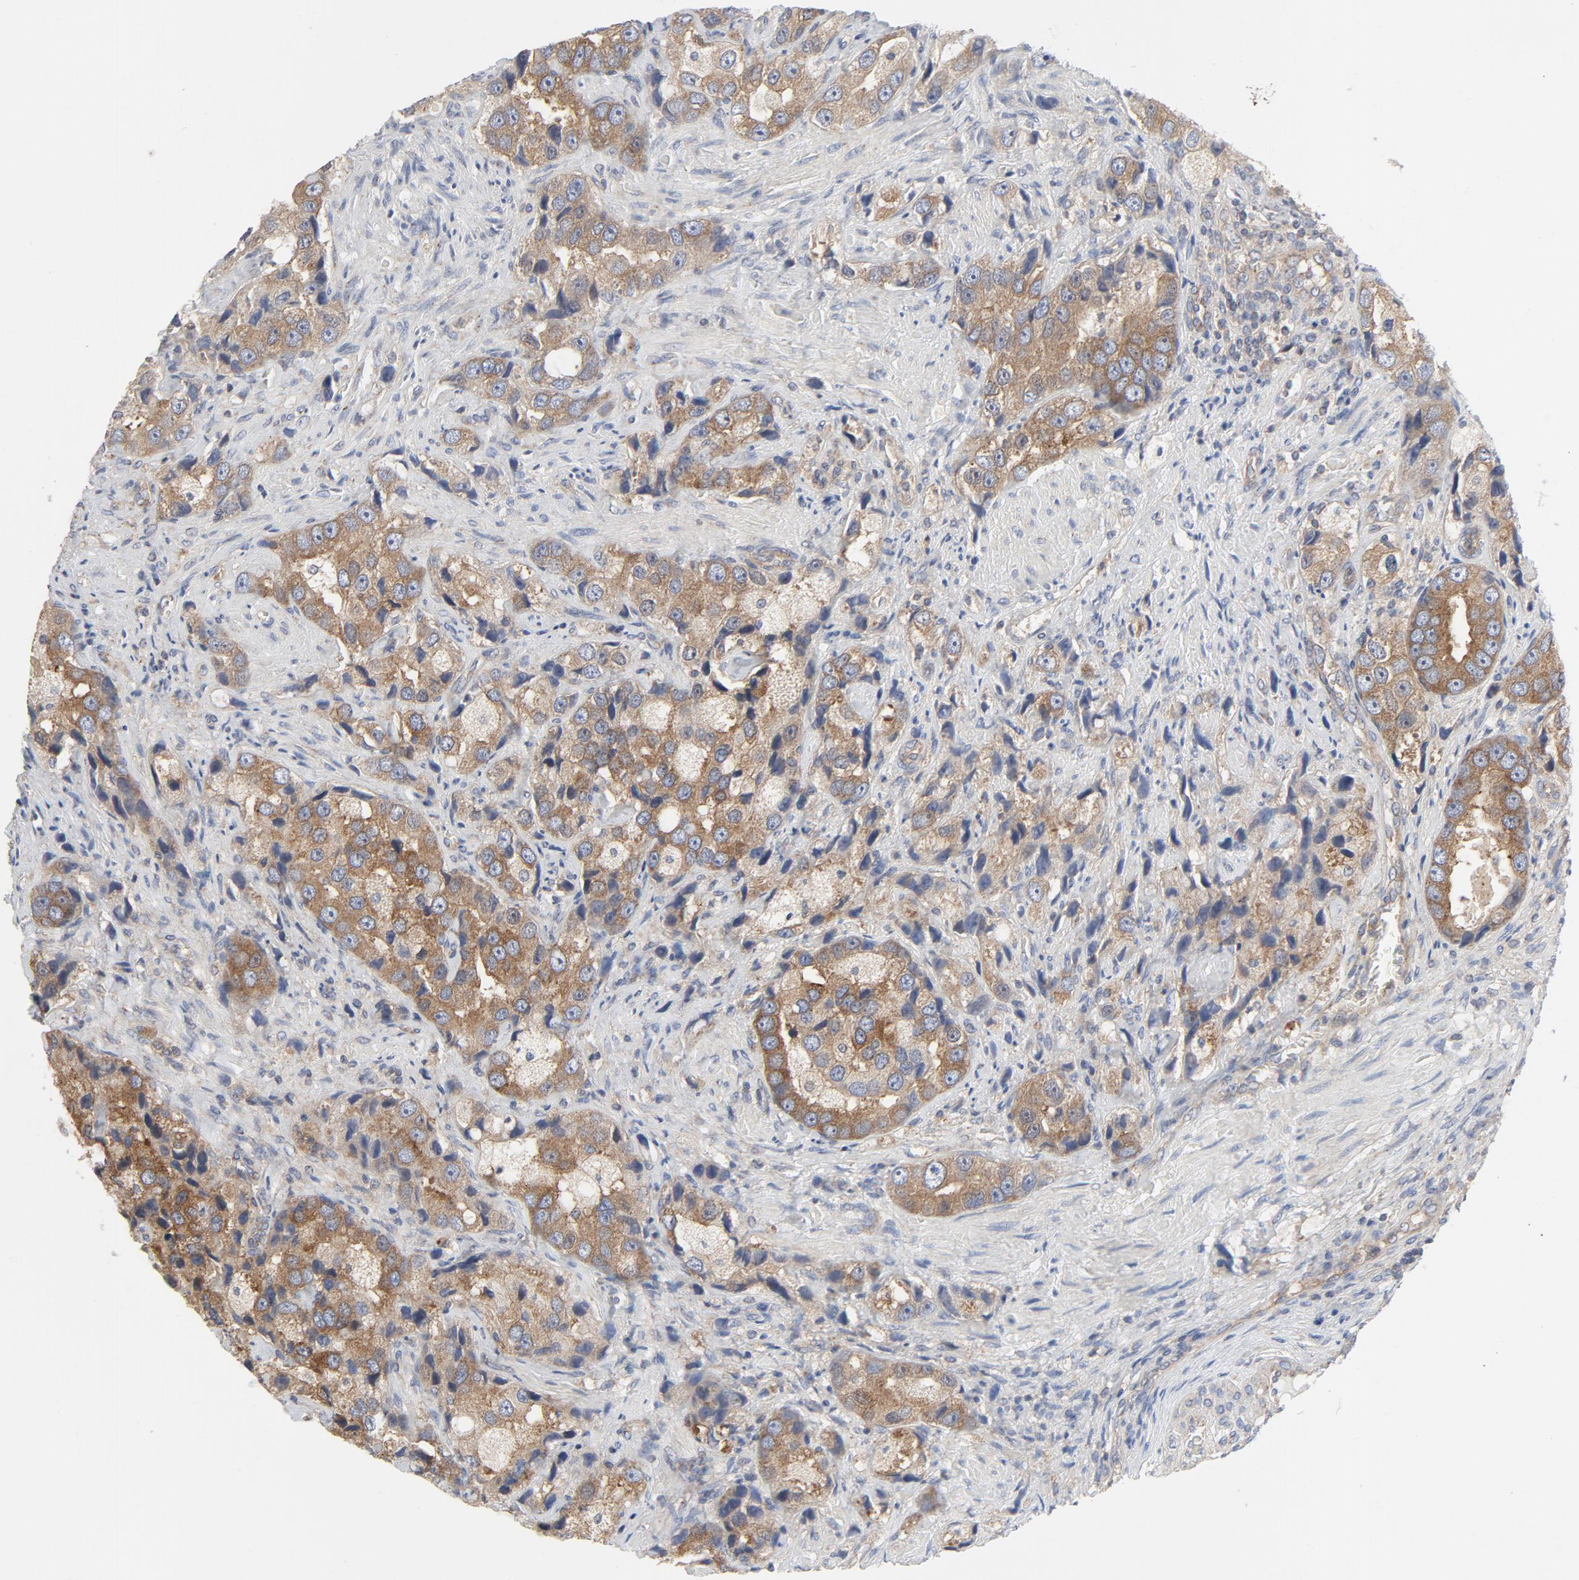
{"staining": {"intensity": "moderate", "quantity": ">75%", "location": "cytoplasmic/membranous"}, "tissue": "prostate cancer", "cell_type": "Tumor cells", "image_type": "cancer", "snomed": [{"axis": "morphology", "description": "Adenocarcinoma, High grade"}, {"axis": "topography", "description": "Prostate"}], "caption": "Prostate cancer (adenocarcinoma (high-grade)) was stained to show a protein in brown. There is medium levels of moderate cytoplasmic/membranous positivity in approximately >75% of tumor cells. (IHC, brightfield microscopy, high magnification).", "gene": "RABEP1", "patient": {"sex": "male", "age": 63}}